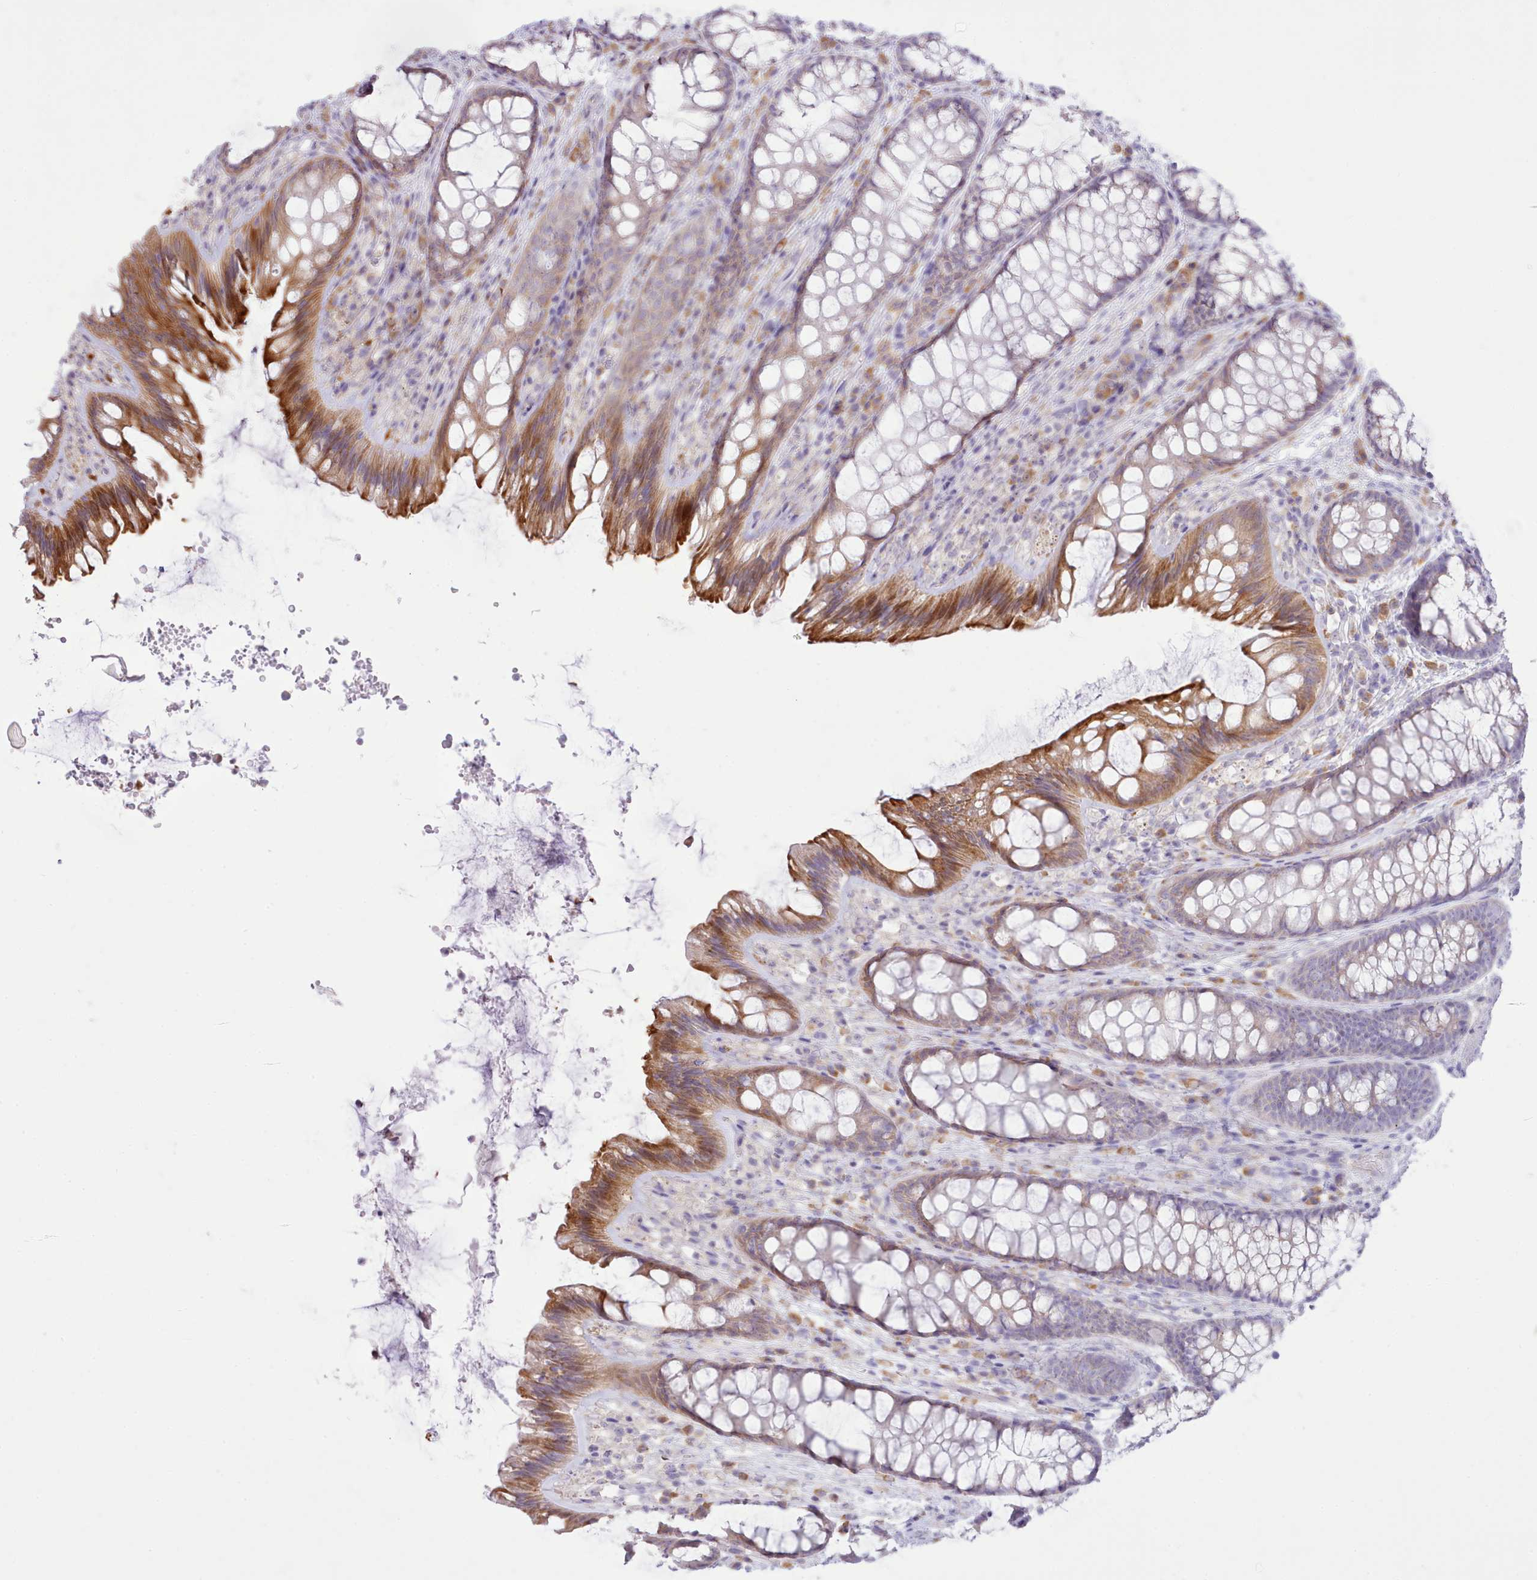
{"staining": {"intensity": "negative", "quantity": "none", "location": "none"}, "tissue": "colon", "cell_type": "Endothelial cells", "image_type": "normal", "snomed": [{"axis": "morphology", "description": "Normal tissue, NOS"}, {"axis": "topography", "description": "Colon"}], "caption": "Immunohistochemistry (IHC) micrograph of benign colon: human colon stained with DAB displays no significant protein positivity in endothelial cells.", "gene": "CCL1", "patient": {"sex": "male", "age": 46}}